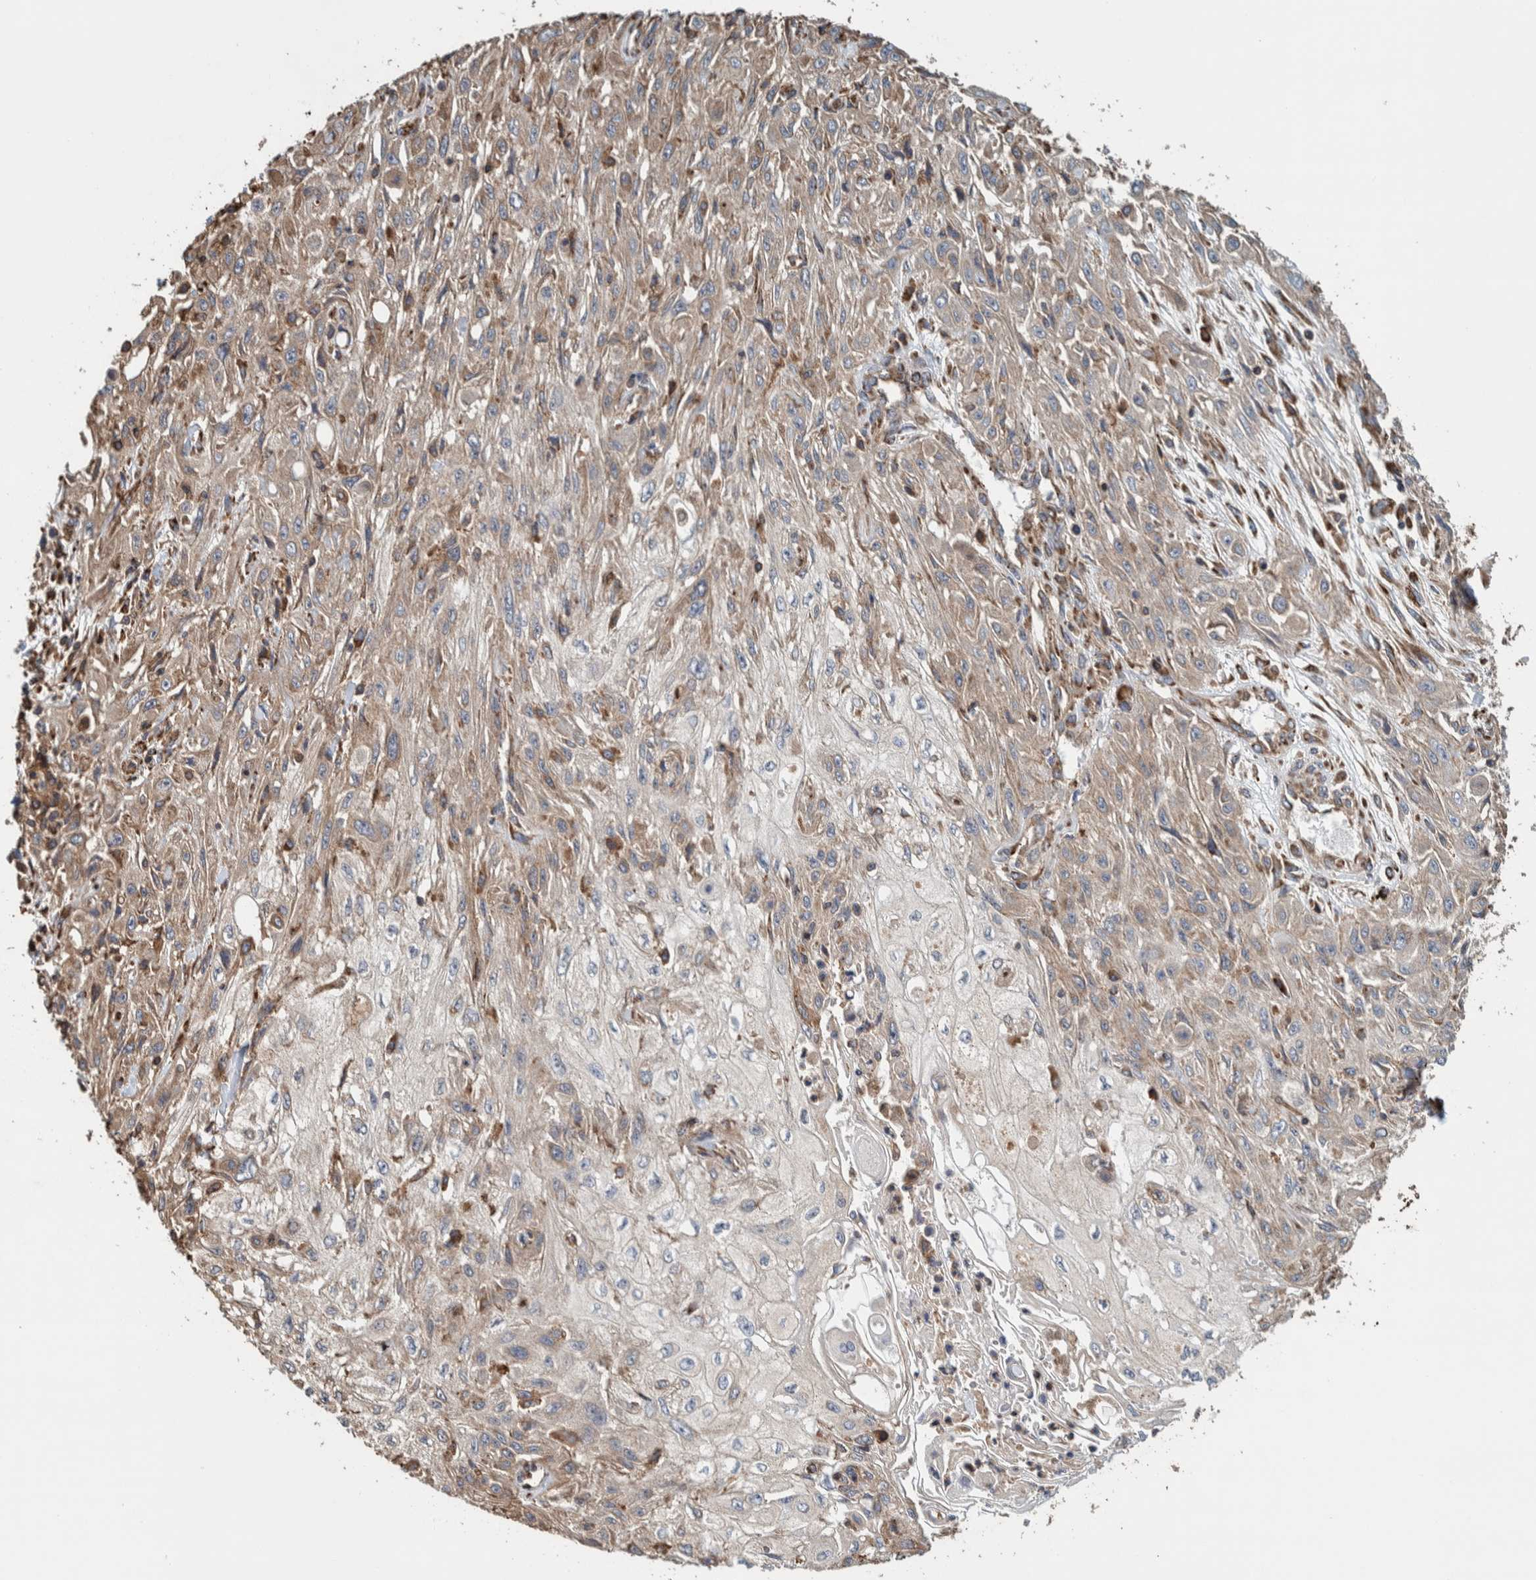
{"staining": {"intensity": "weak", "quantity": ">75%", "location": "cytoplasmic/membranous"}, "tissue": "skin cancer", "cell_type": "Tumor cells", "image_type": "cancer", "snomed": [{"axis": "morphology", "description": "Squamous cell carcinoma, NOS"}, {"axis": "morphology", "description": "Squamous cell carcinoma, metastatic, NOS"}, {"axis": "topography", "description": "Skin"}, {"axis": "topography", "description": "Lymph node"}], "caption": "Skin squamous cell carcinoma stained with immunohistochemistry (IHC) demonstrates weak cytoplasmic/membranous staining in about >75% of tumor cells.", "gene": "PLA2G3", "patient": {"sex": "male", "age": 75}}